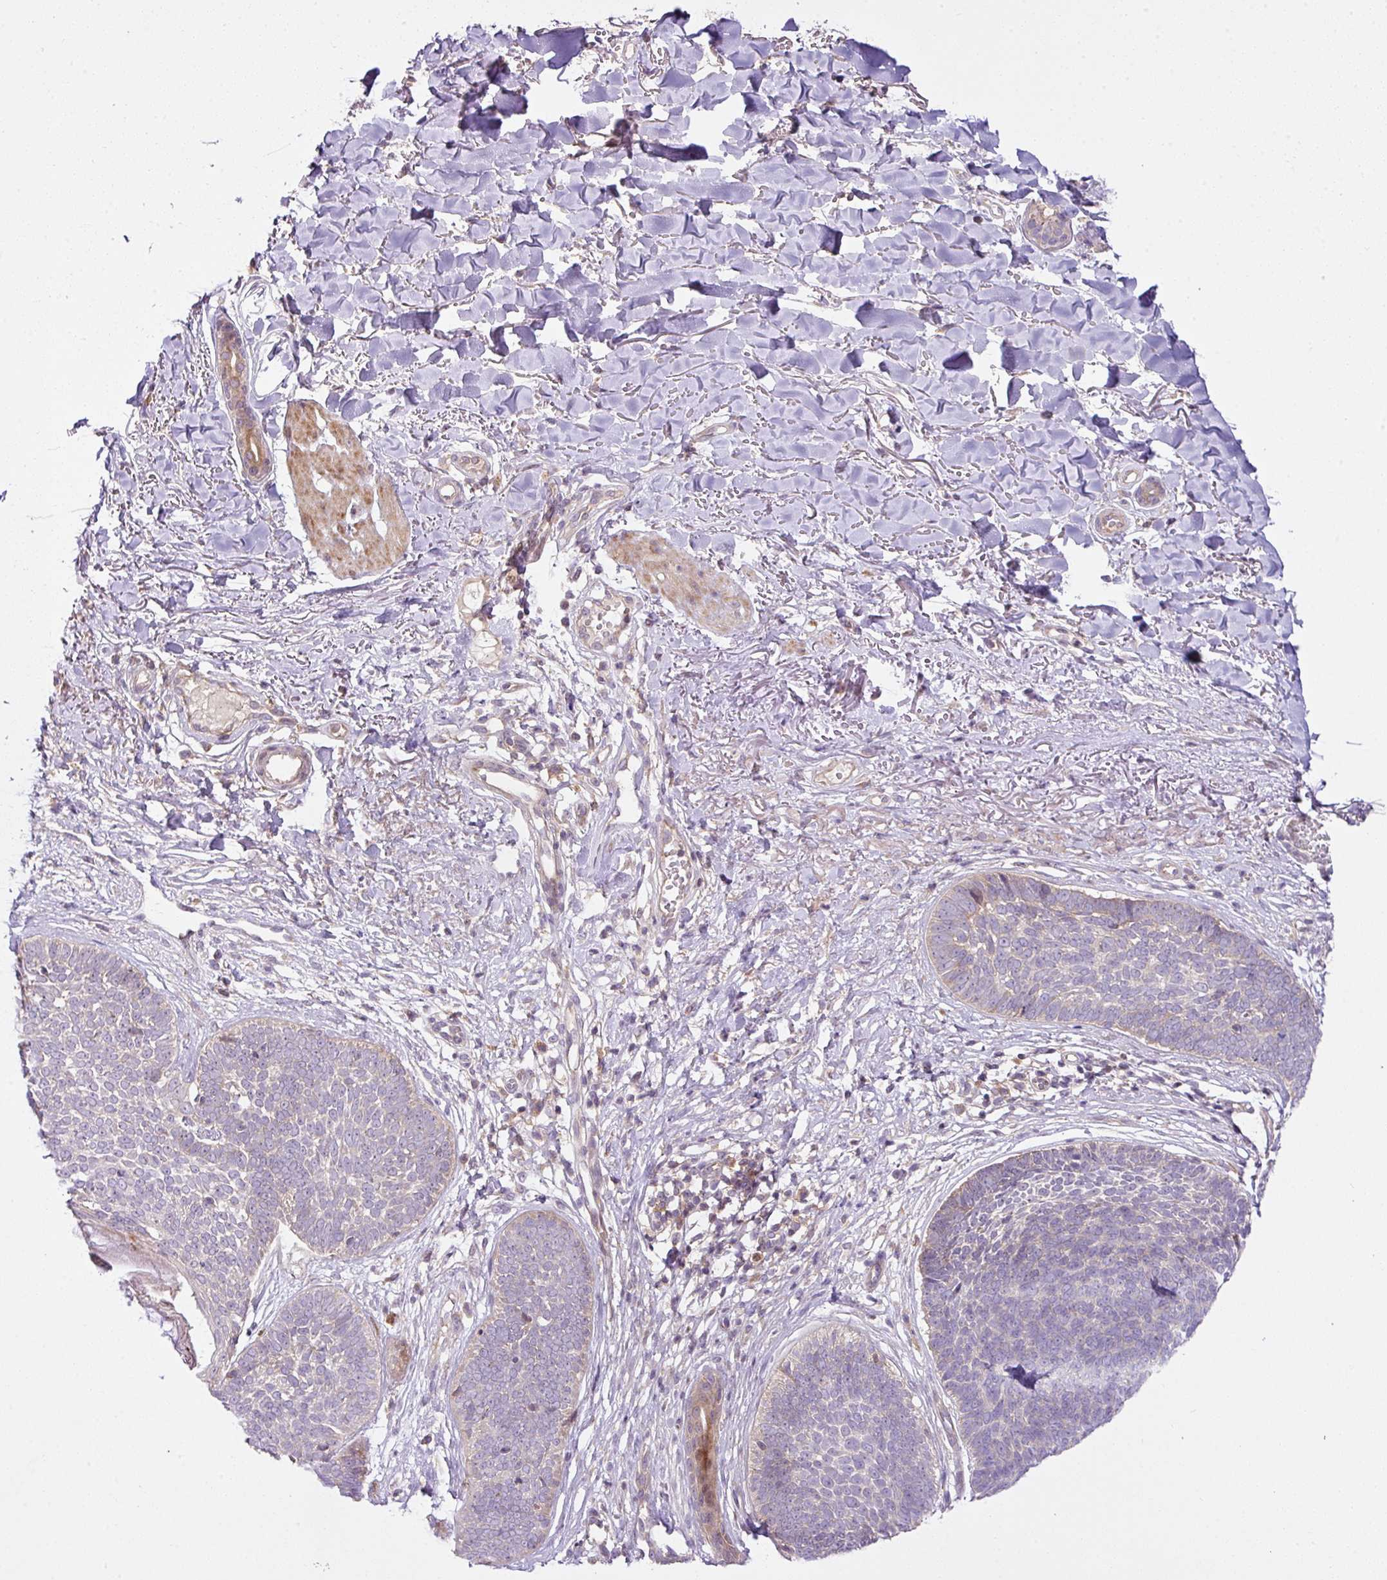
{"staining": {"intensity": "negative", "quantity": "none", "location": "none"}, "tissue": "skin cancer", "cell_type": "Tumor cells", "image_type": "cancer", "snomed": [{"axis": "morphology", "description": "Basal cell carcinoma"}, {"axis": "topography", "description": "Skin"}, {"axis": "topography", "description": "Skin of neck"}, {"axis": "topography", "description": "Skin of shoulder"}, {"axis": "topography", "description": "Skin of back"}], "caption": "The photomicrograph exhibits no significant expression in tumor cells of skin cancer (basal cell carcinoma).", "gene": "COX18", "patient": {"sex": "male", "age": 80}}